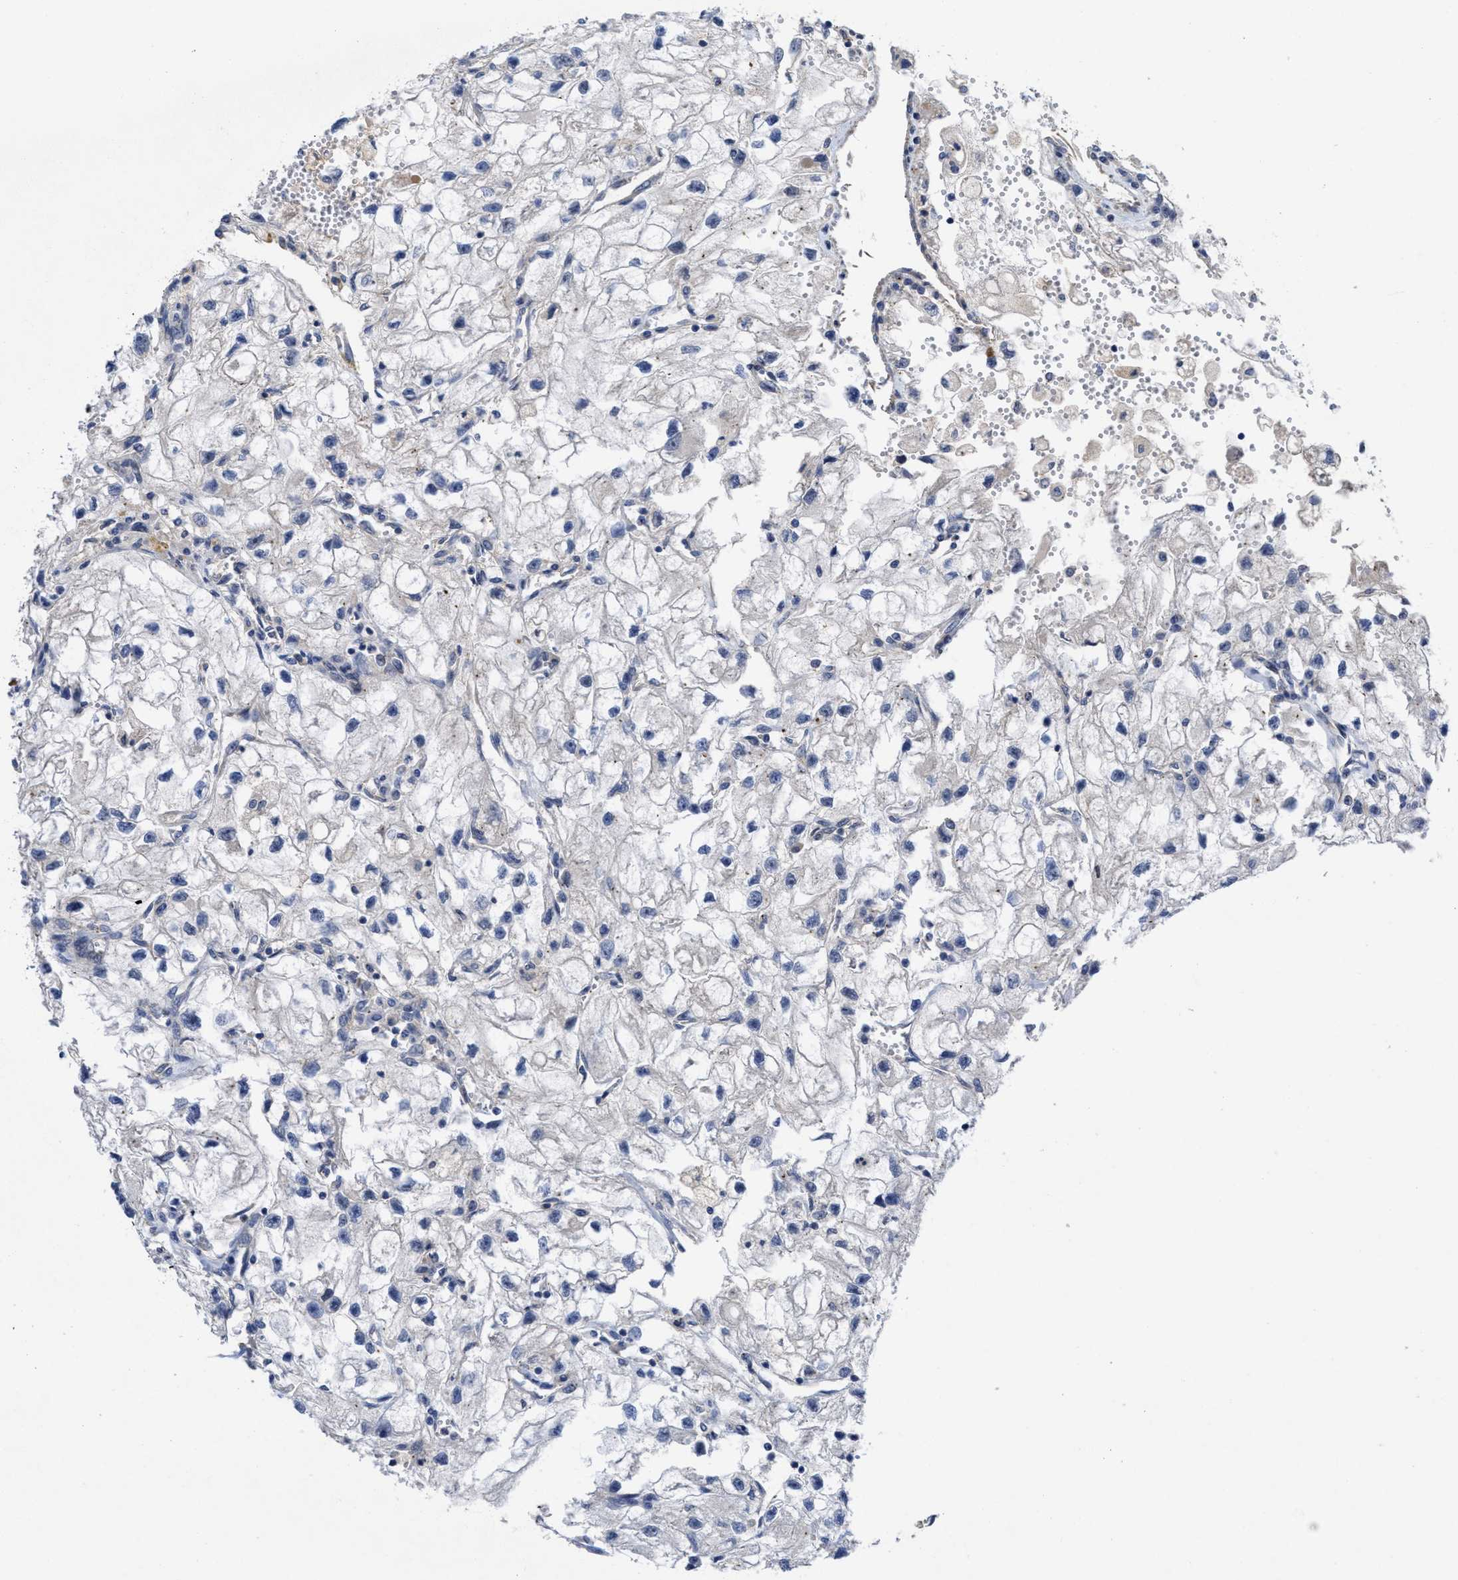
{"staining": {"intensity": "negative", "quantity": "none", "location": "none"}, "tissue": "renal cancer", "cell_type": "Tumor cells", "image_type": "cancer", "snomed": [{"axis": "morphology", "description": "Adenocarcinoma, NOS"}, {"axis": "topography", "description": "Kidney"}], "caption": "The photomicrograph shows no staining of tumor cells in renal adenocarcinoma.", "gene": "ARHGEF26", "patient": {"sex": "female", "age": 70}}